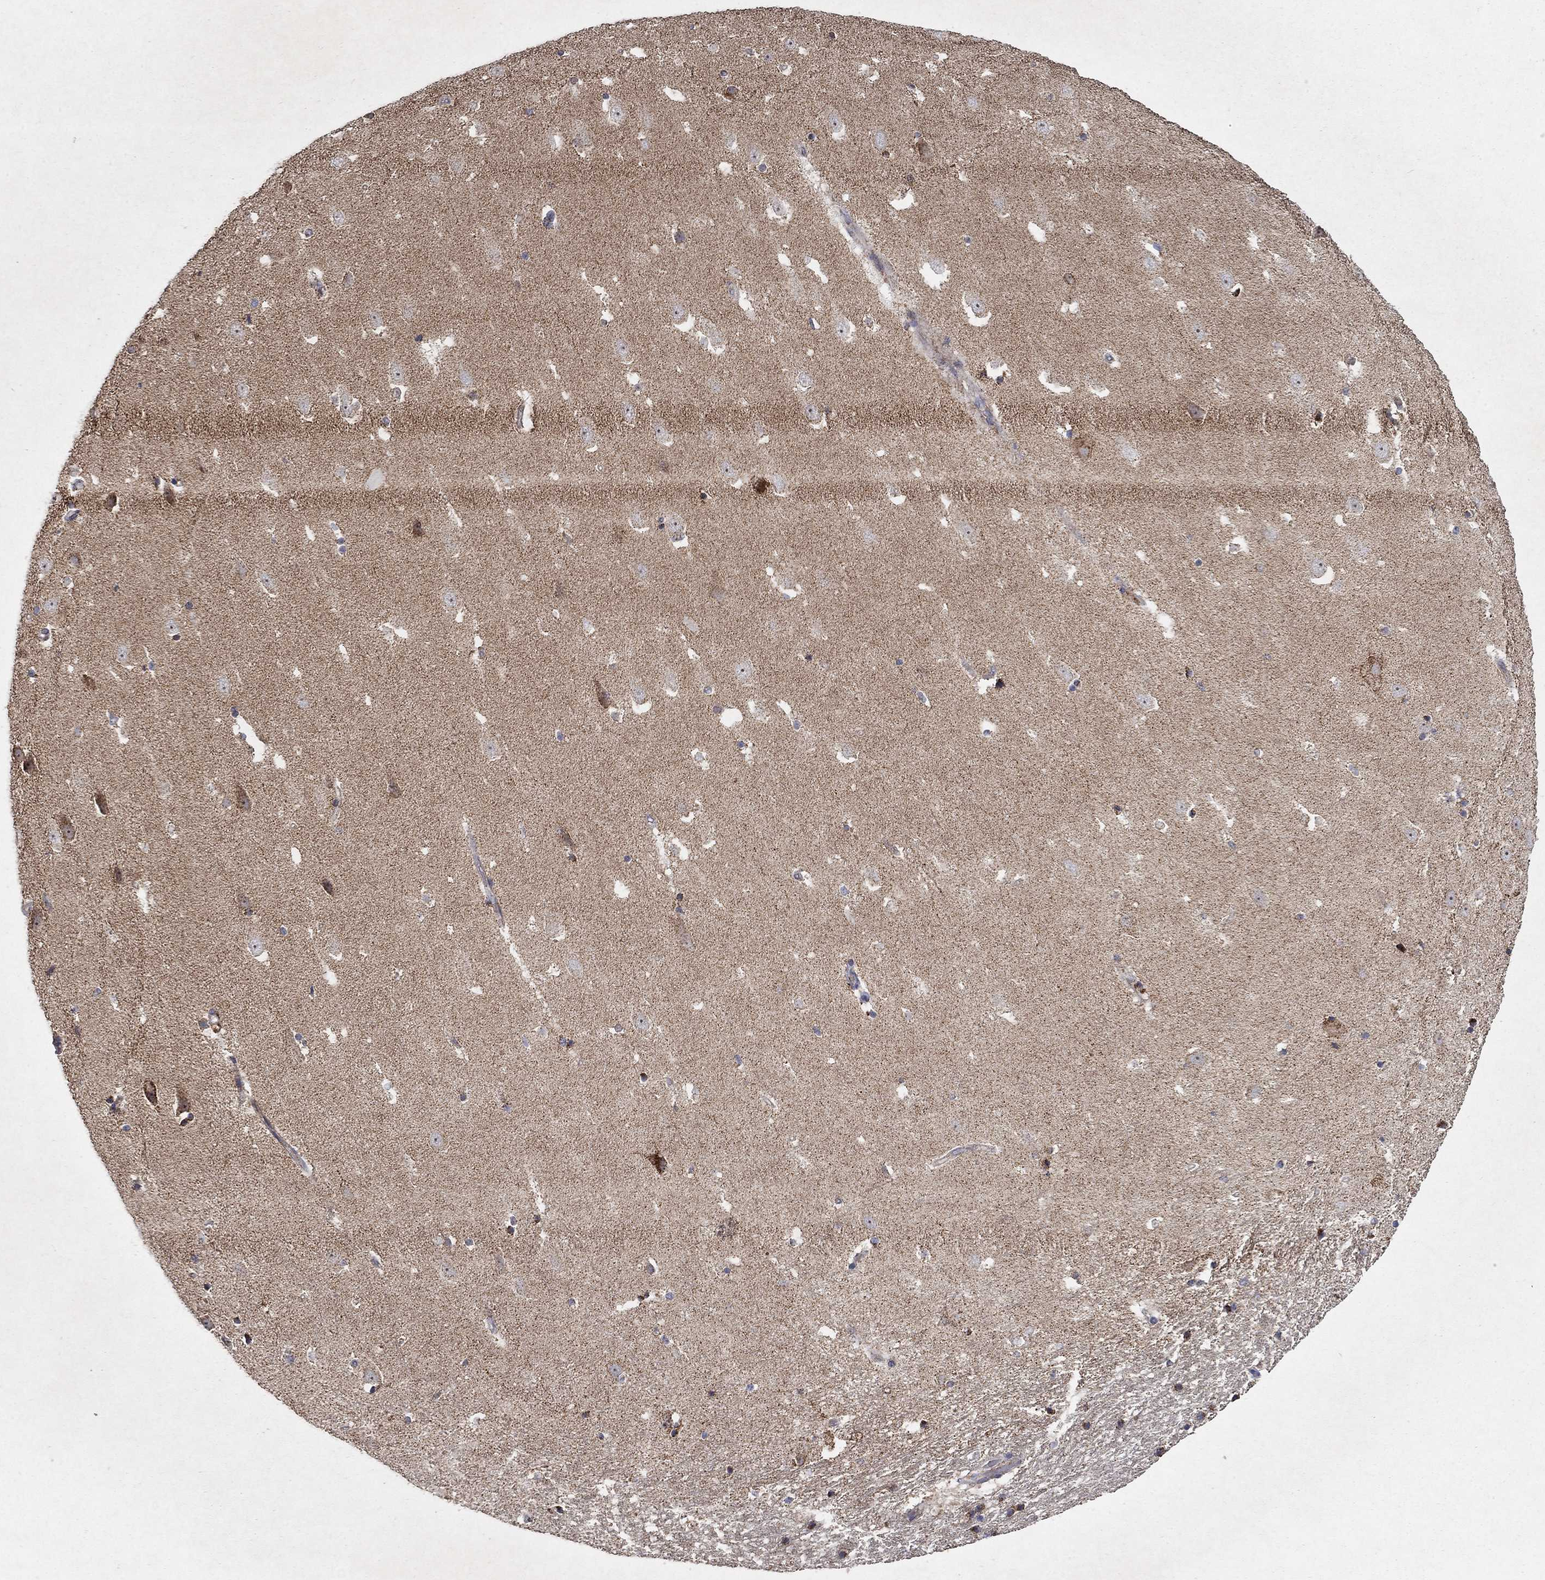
{"staining": {"intensity": "weak", "quantity": "25%-75%", "location": "cytoplasmic/membranous"}, "tissue": "hippocampus", "cell_type": "Glial cells", "image_type": "normal", "snomed": [{"axis": "morphology", "description": "Normal tissue, NOS"}, {"axis": "topography", "description": "Hippocampus"}], "caption": "Immunohistochemical staining of unremarkable hippocampus reveals 25%-75% levels of weak cytoplasmic/membranous protein positivity in about 25%-75% of glial cells. (DAB = brown stain, brightfield microscopy at high magnification).", "gene": "GPSM1", "patient": {"sex": "male", "age": 49}}